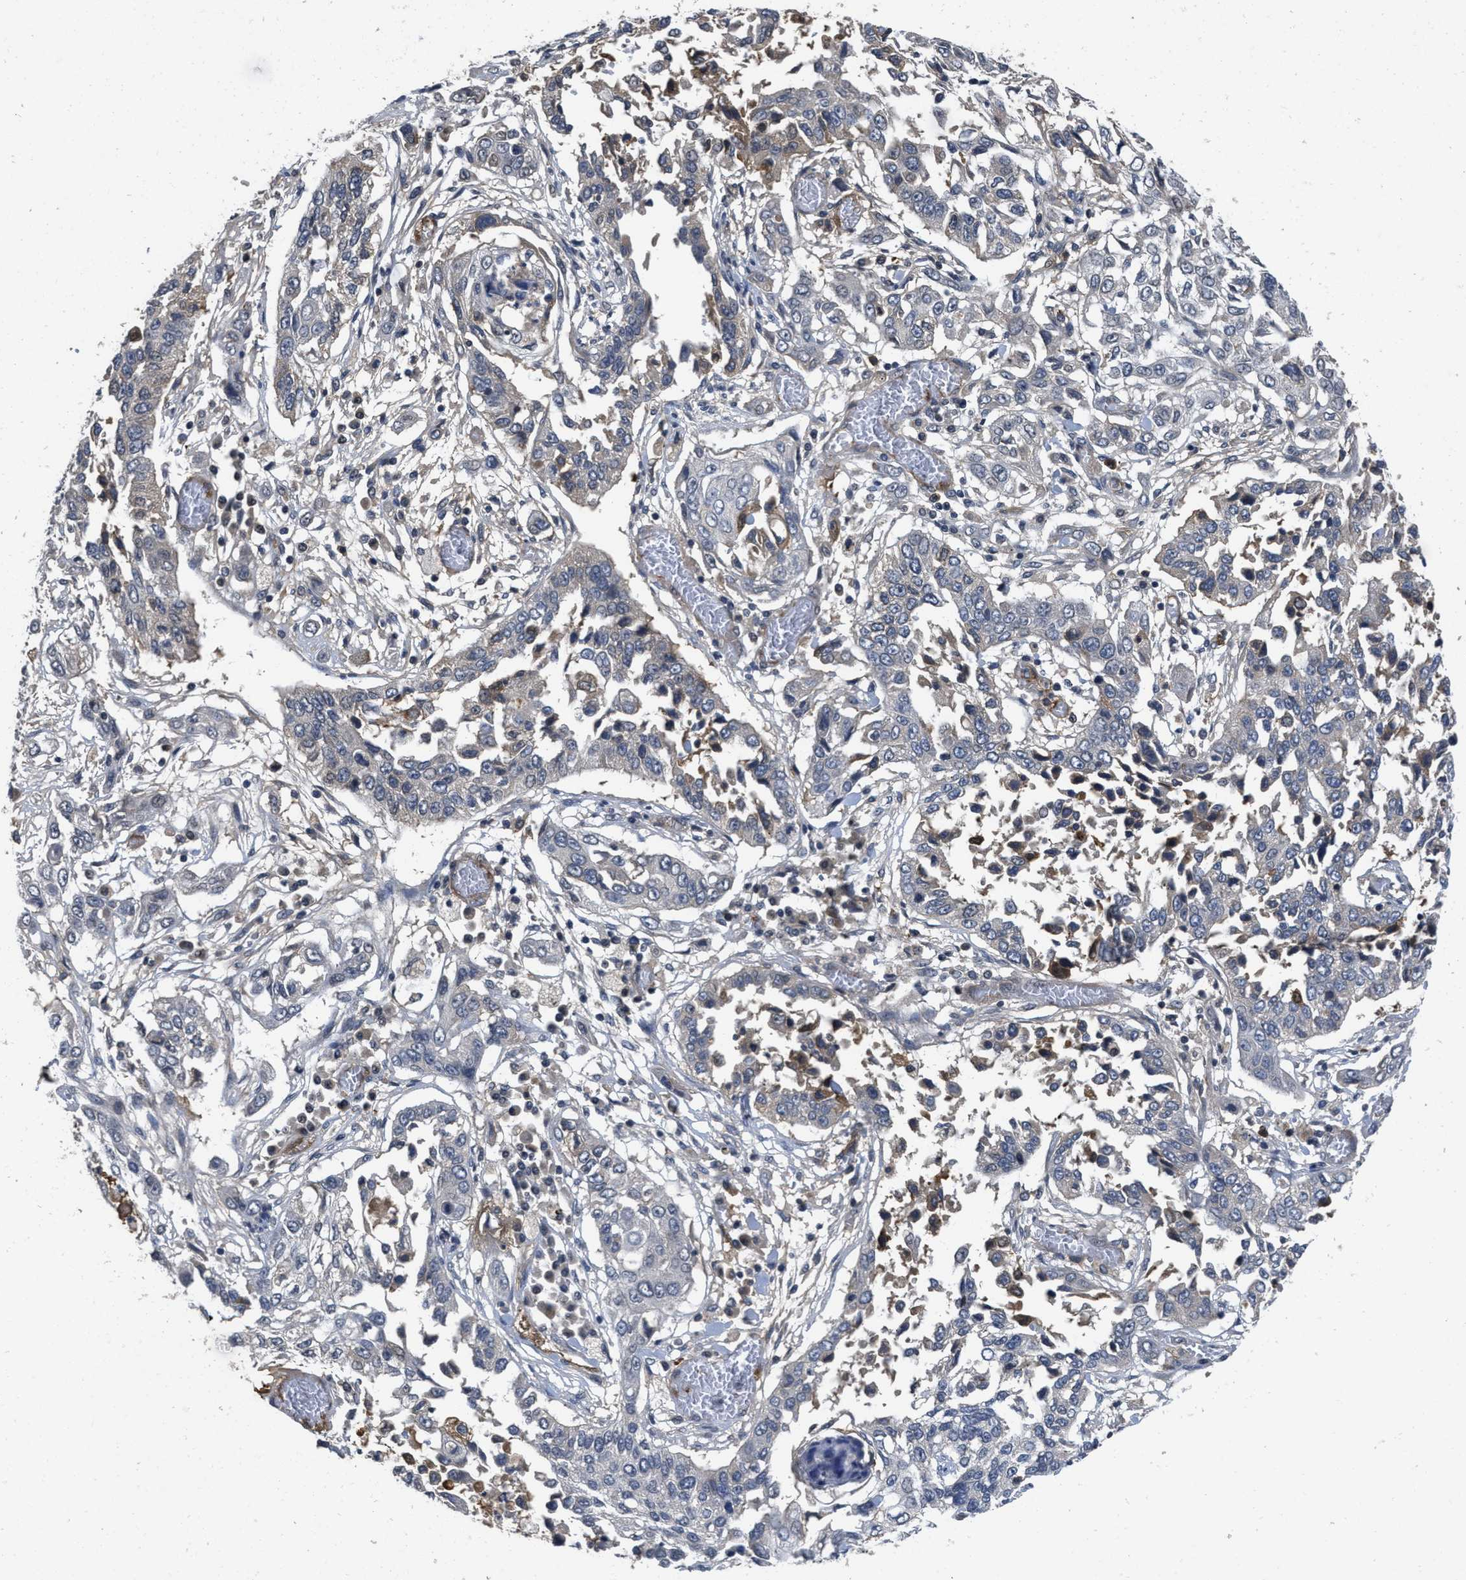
{"staining": {"intensity": "negative", "quantity": "none", "location": "none"}, "tissue": "lung cancer", "cell_type": "Tumor cells", "image_type": "cancer", "snomed": [{"axis": "morphology", "description": "Squamous cell carcinoma, NOS"}, {"axis": "topography", "description": "Lung"}], "caption": "Immunohistochemistry of human lung cancer (squamous cell carcinoma) exhibits no positivity in tumor cells.", "gene": "ANGPT1", "patient": {"sex": "male", "age": 71}}